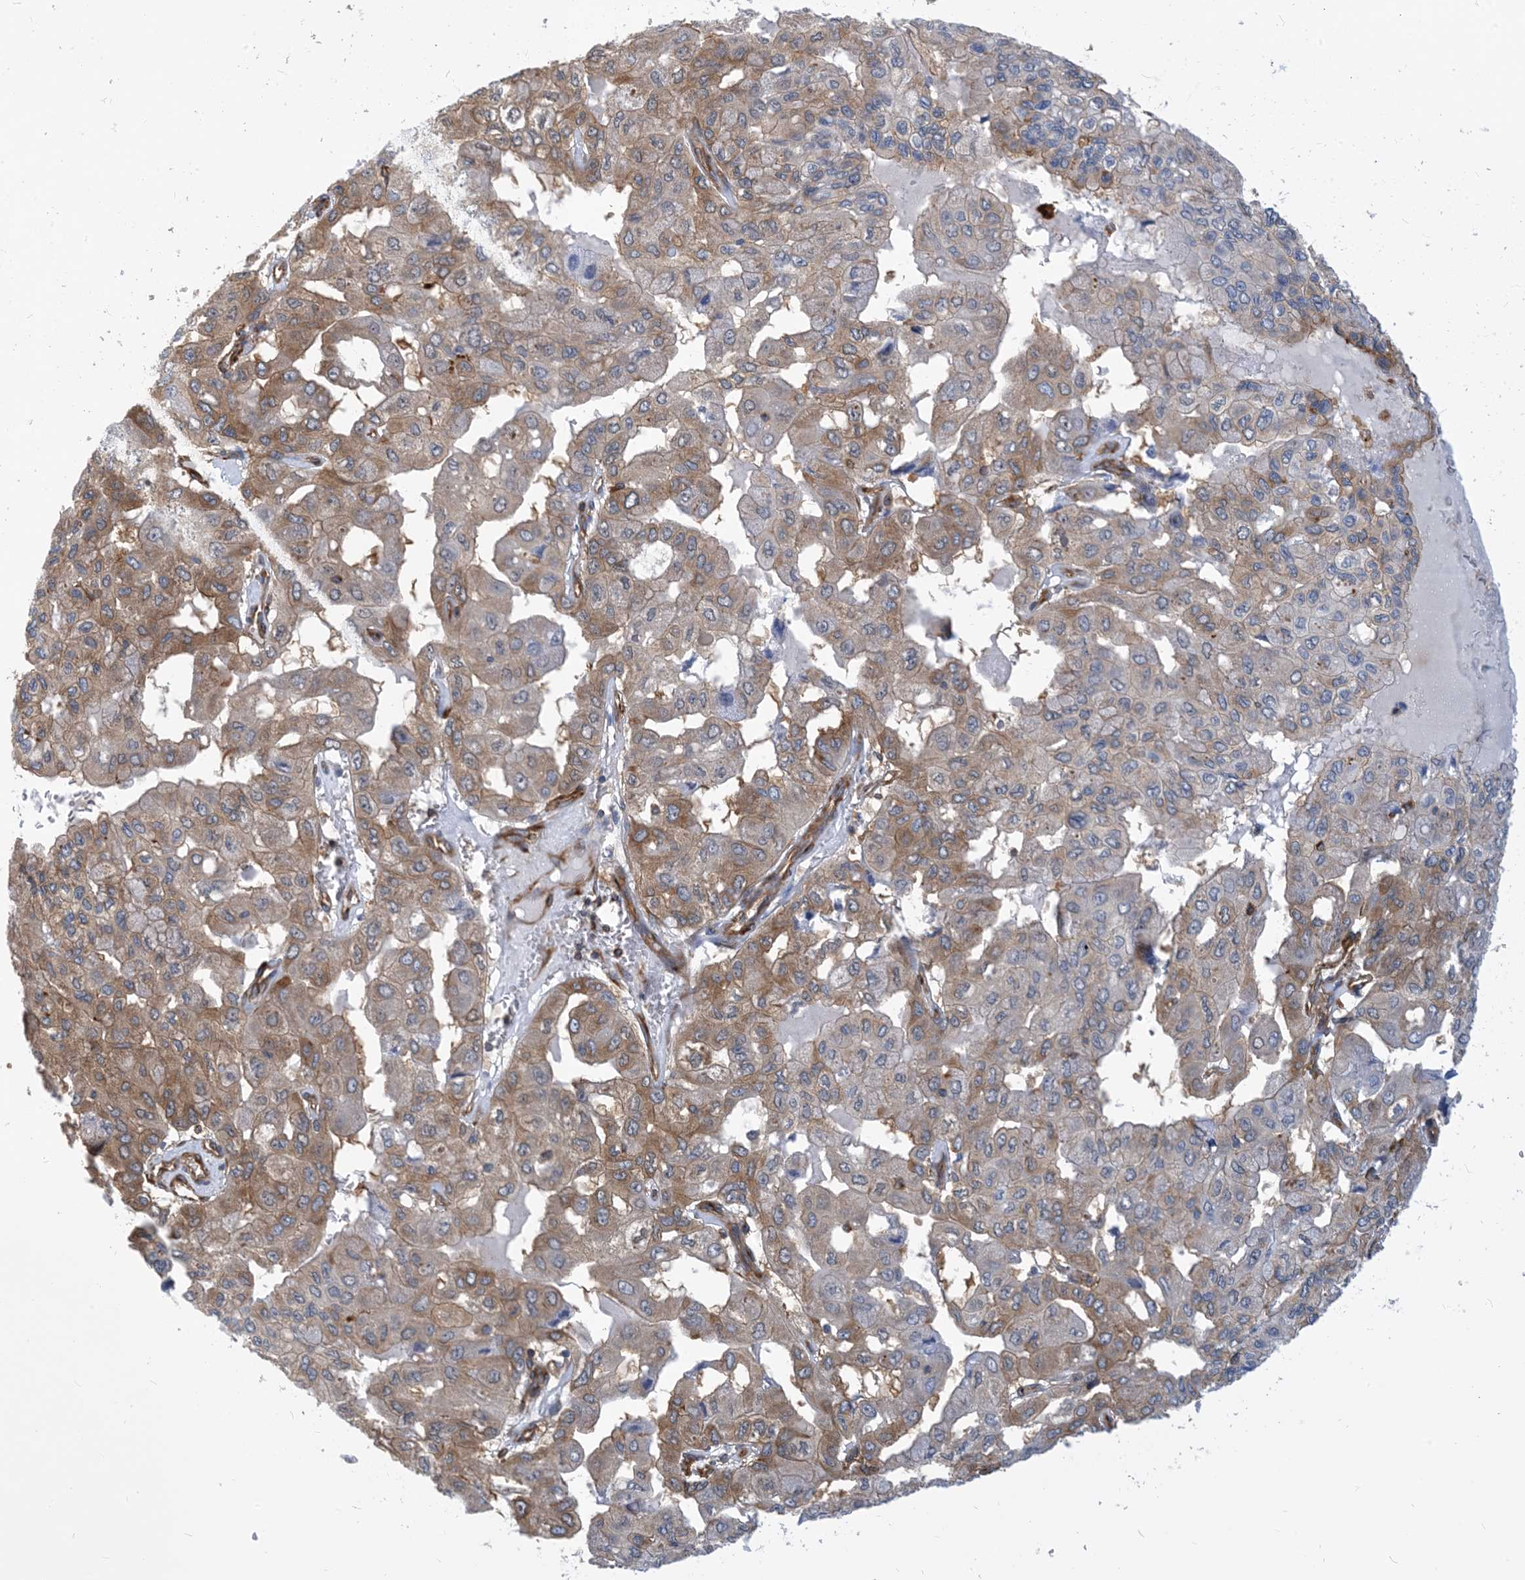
{"staining": {"intensity": "moderate", "quantity": "25%-75%", "location": "cytoplasmic/membranous"}, "tissue": "pancreatic cancer", "cell_type": "Tumor cells", "image_type": "cancer", "snomed": [{"axis": "morphology", "description": "Adenocarcinoma, NOS"}, {"axis": "topography", "description": "Pancreas"}], "caption": "Pancreatic cancer stained with a protein marker exhibits moderate staining in tumor cells.", "gene": "DYNC1LI1", "patient": {"sex": "male", "age": 51}}